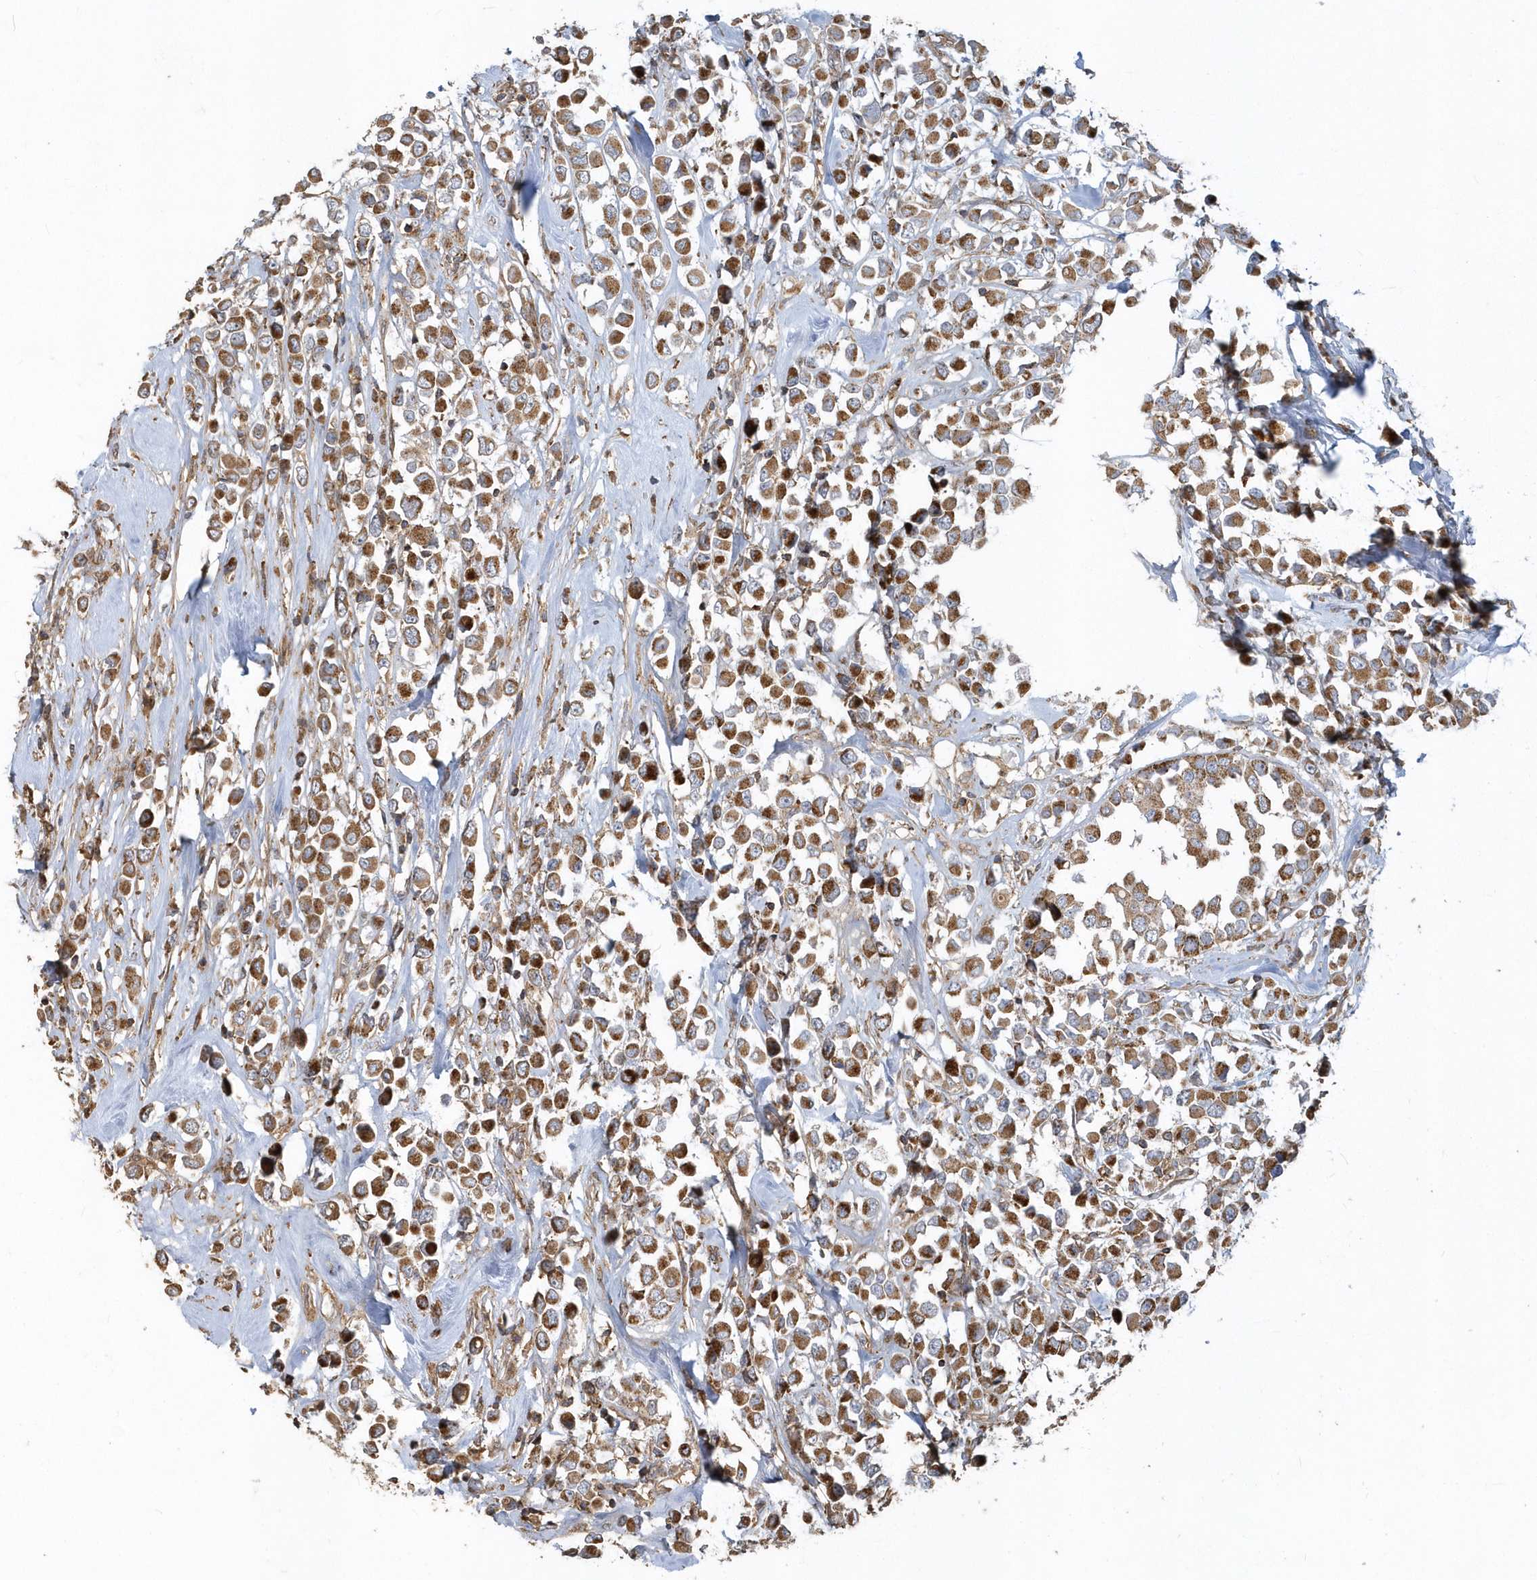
{"staining": {"intensity": "moderate", "quantity": ">75%", "location": "cytoplasmic/membranous"}, "tissue": "breast cancer", "cell_type": "Tumor cells", "image_type": "cancer", "snomed": [{"axis": "morphology", "description": "Duct carcinoma"}, {"axis": "topography", "description": "Breast"}], "caption": "Immunohistochemistry (DAB (3,3'-diaminobenzidine)) staining of invasive ductal carcinoma (breast) shows moderate cytoplasmic/membranous protein positivity in about >75% of tumor cells.", "gene": "TRAIP", "patient": {"sex": "female", "age": 61}}